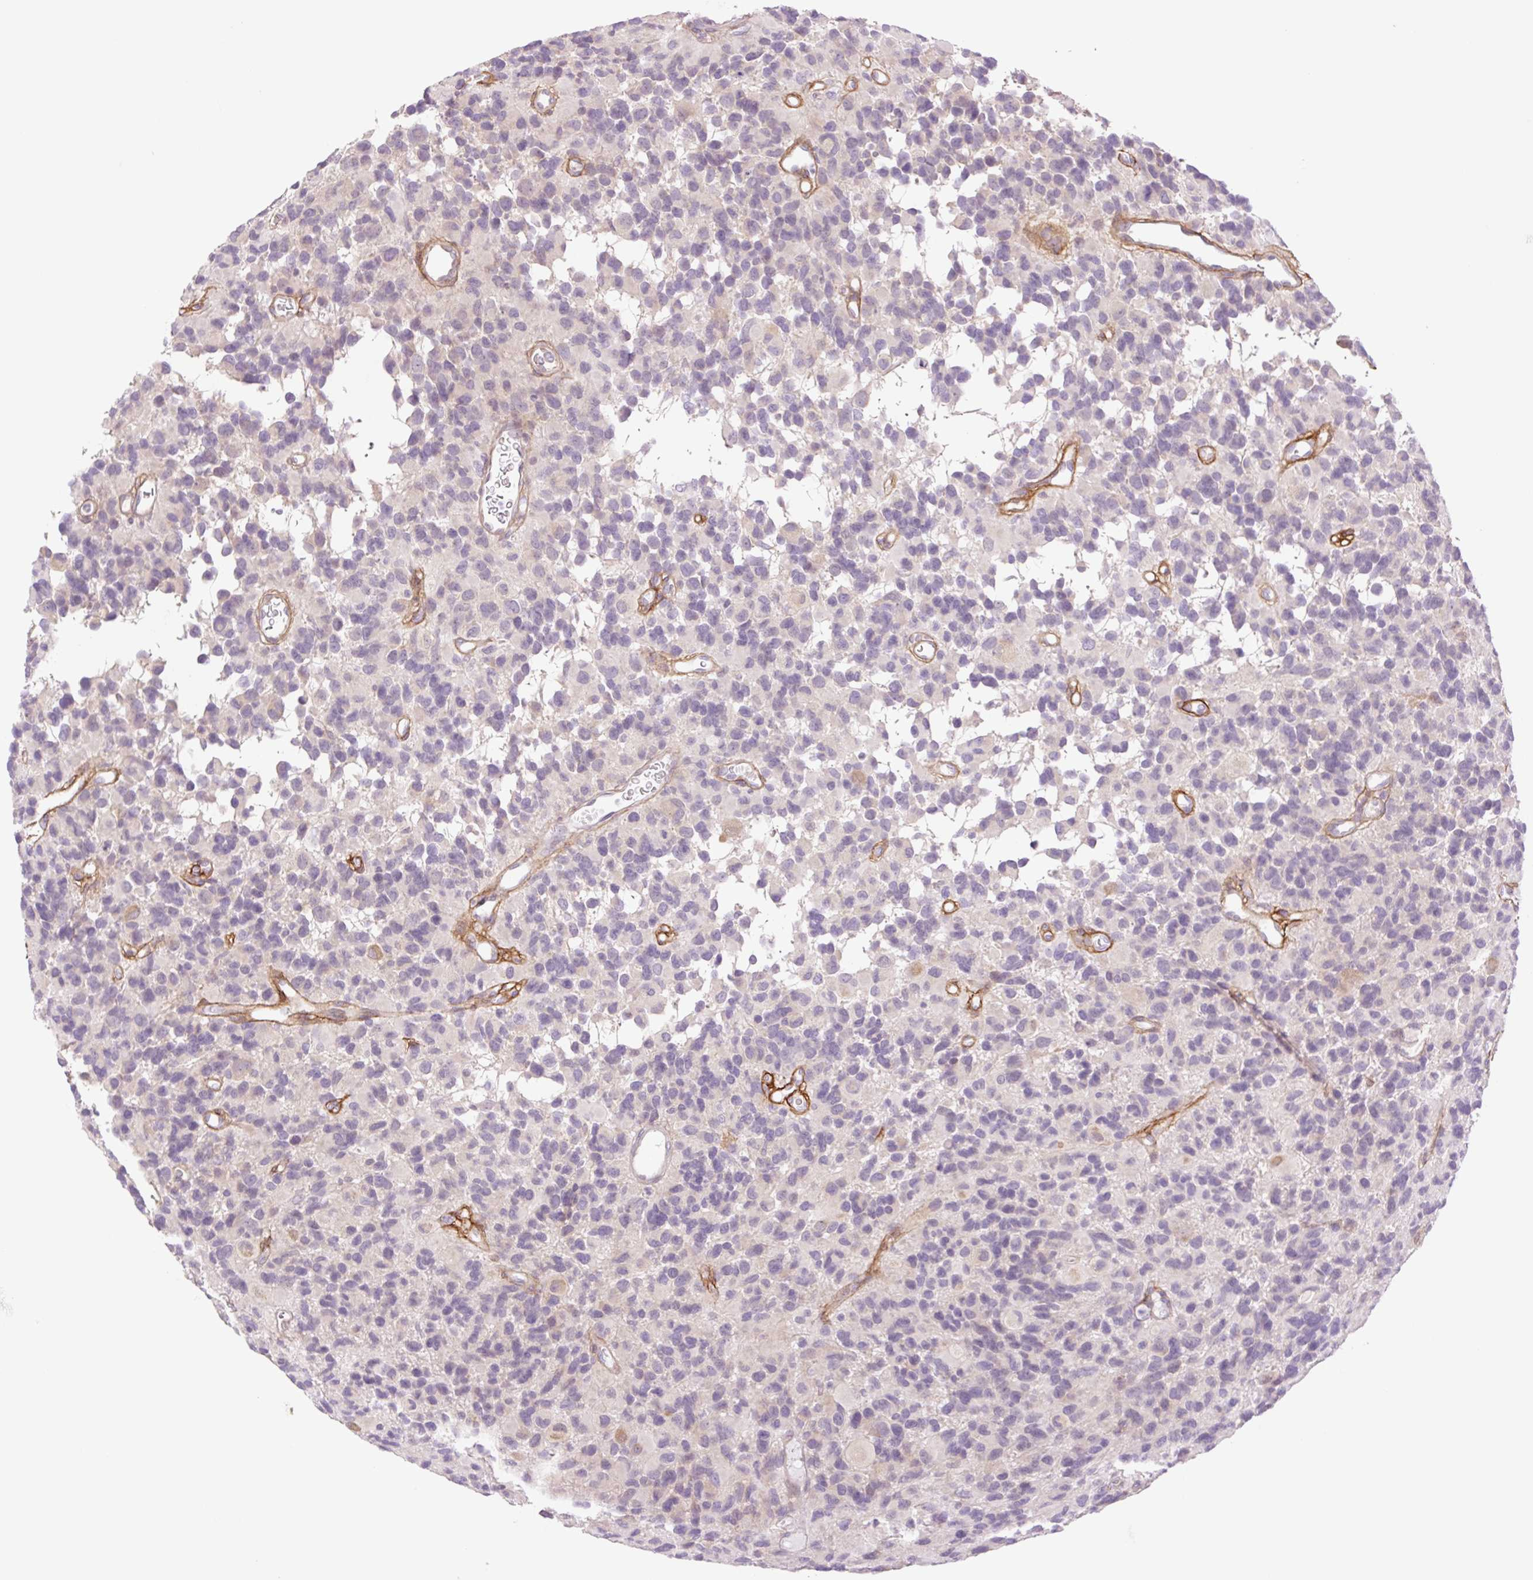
{"staining": {"intensity": "weak", "quantity": "<25%", "location": "cytoplasmic/membranous"}, "tissue": "glioma", "cell_type": "Tumor cells", "image_type": "cancer", "snomed": [{"axis": "morphology", "description": "Glioma, malignant, High grade"}, {"axis": "topography", "description": "Brain"}], "caption": "High power microscopy image of an IHC micrograph of glioma, revealing no significant staining in tumor cells.", "gene": "COL5A1", "patient": {"sex": "male", "age": 77}}